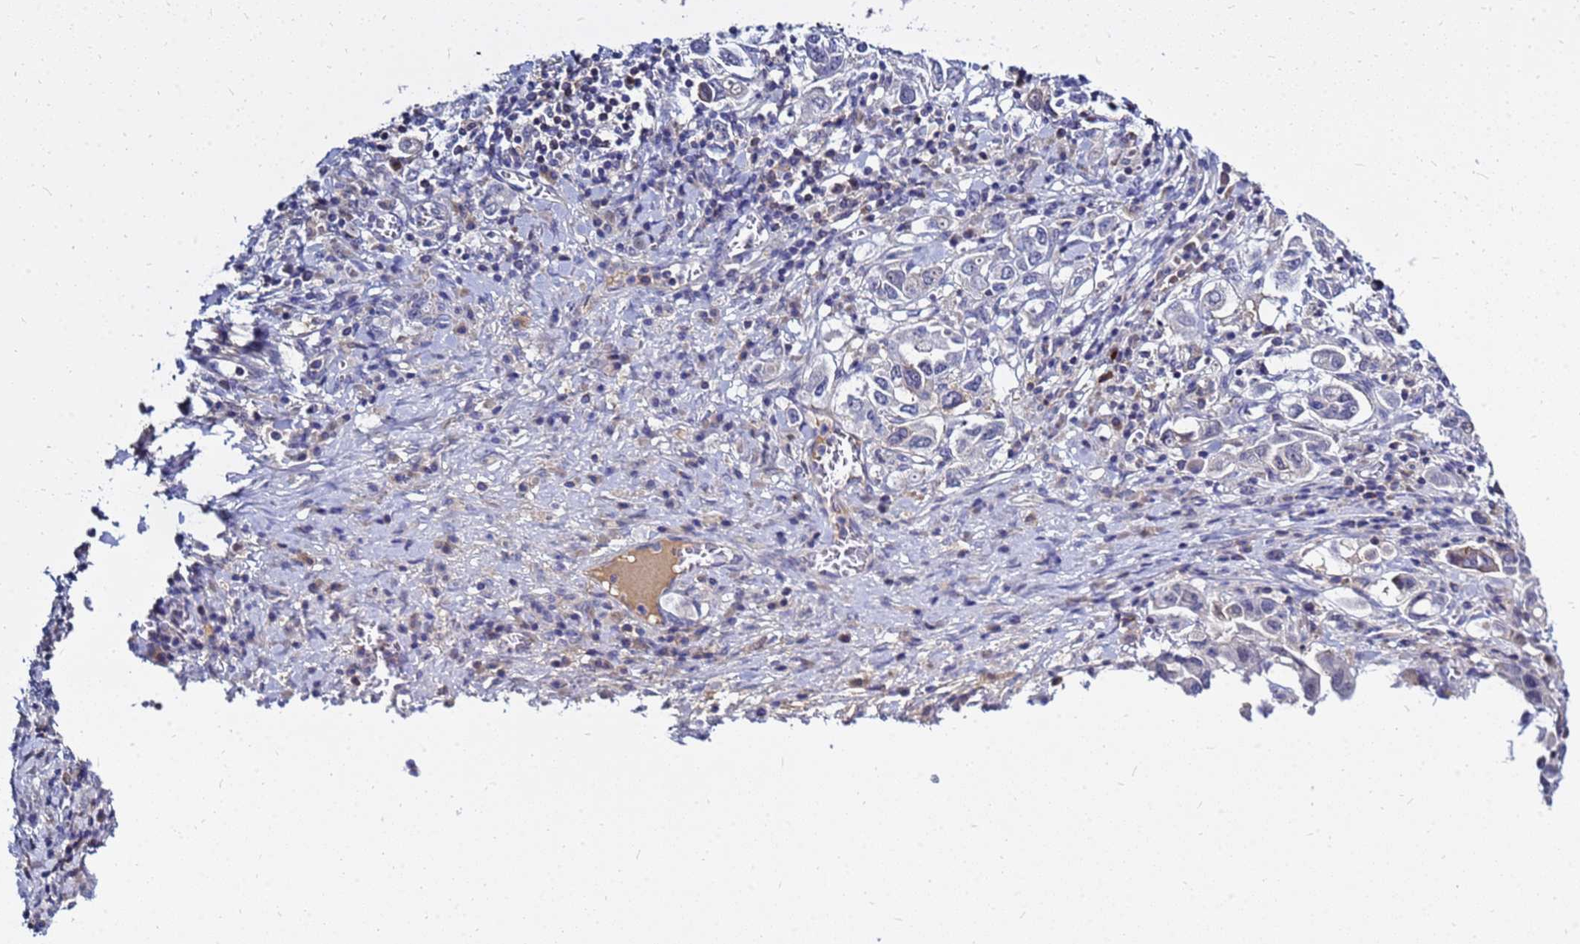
{"staining": {"intensity": "negative", "quantity": "none", "location": "none"}, "tissue": "stomach cancer", "cell_type": "Tumor cells", "image_type": "cancer", "snomed": [{"axis": "morphology", "description": "Adenocarcinoma, NOS"}, {"axis": "topography", "description": "Stomach, upper"}, {"axis": "topography", "description": "Stomach"}], "caption": "Stomach adenocarcinoma stained for a protein using immunohistochemistry demonstrates no staining tumor cells.", "gene": "SRGAP3", "patient": {"sex": "male", "age": 62}}